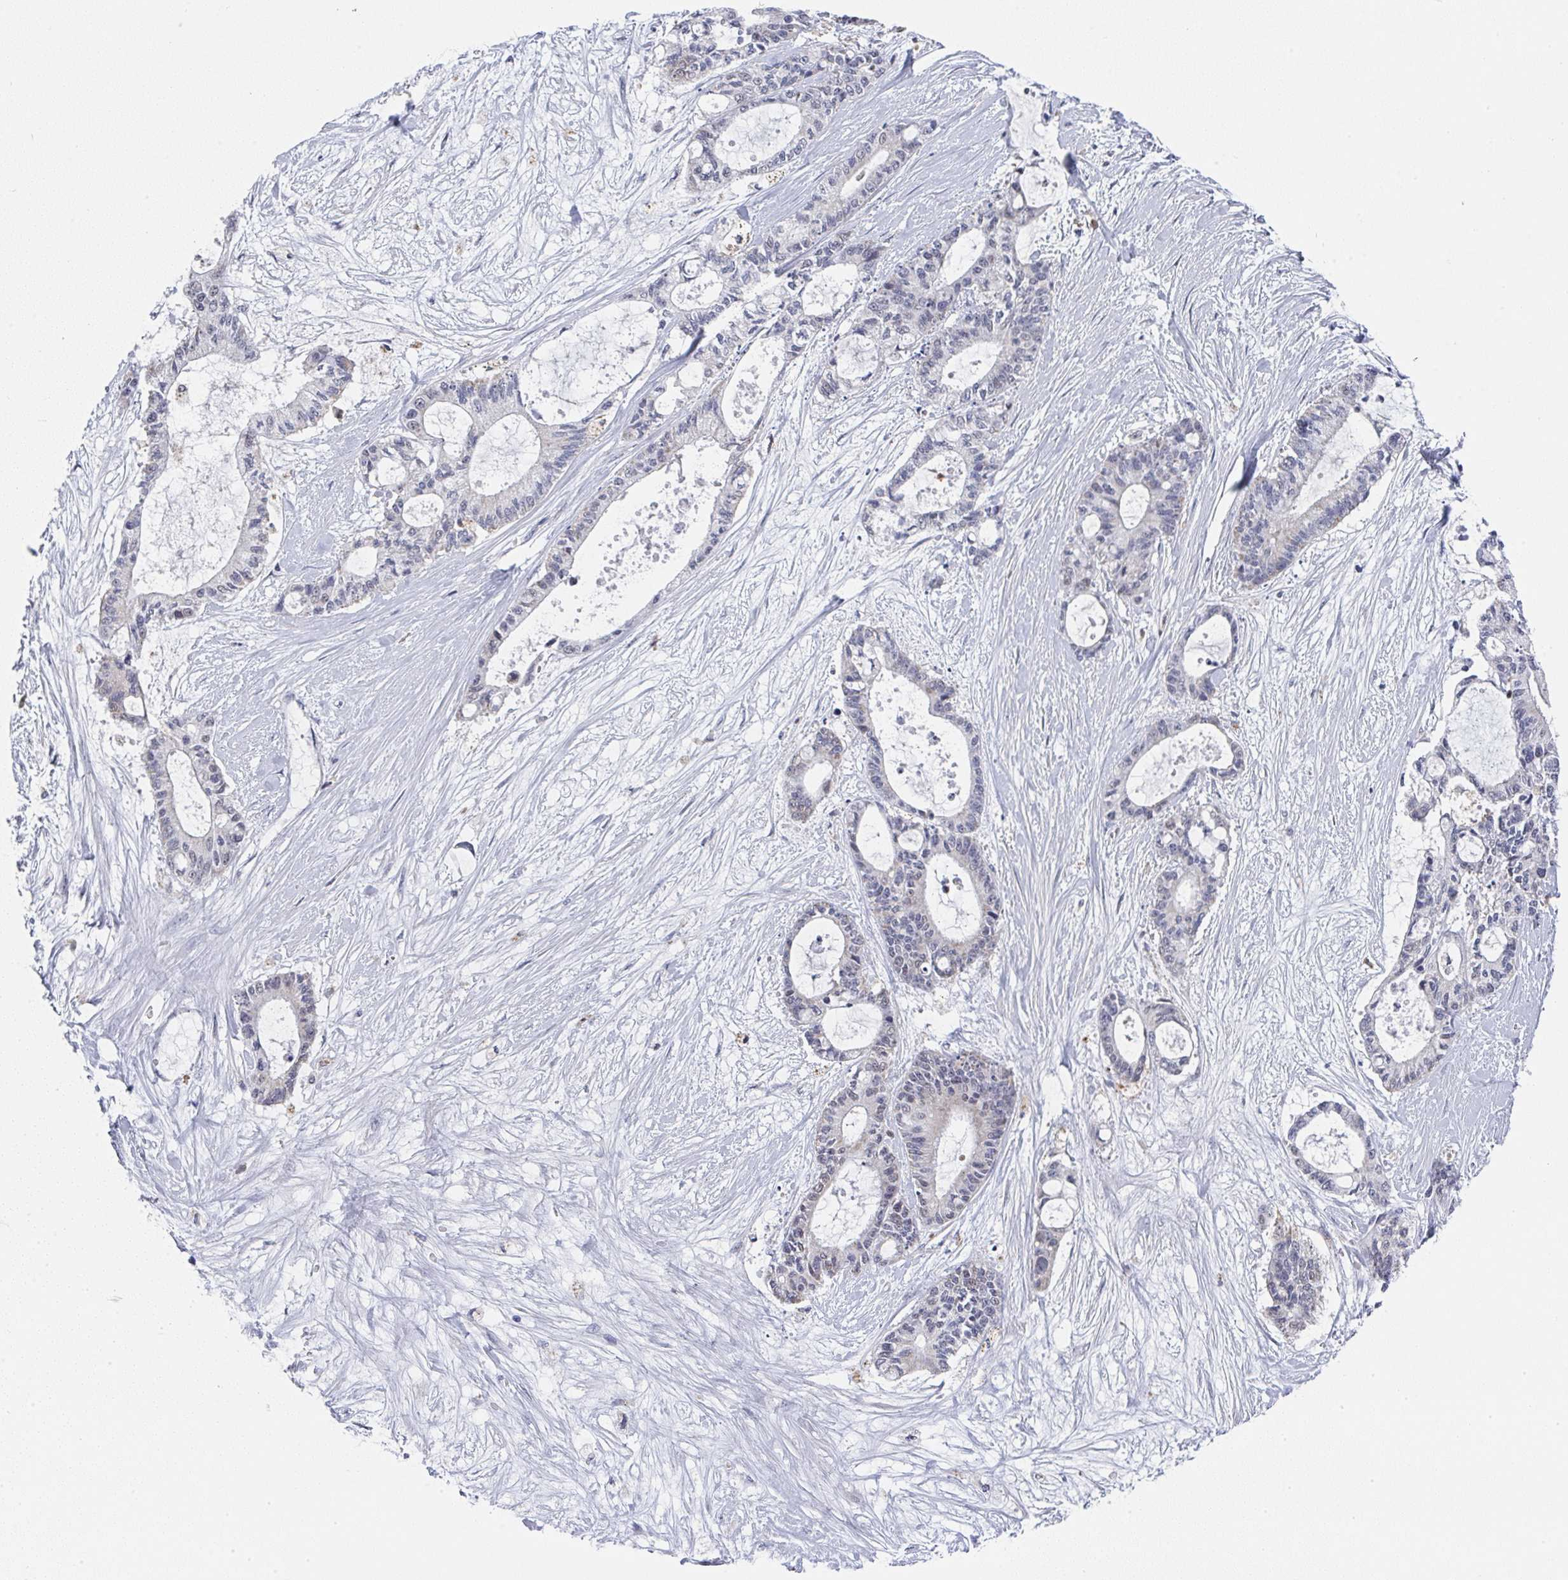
{"staining": {"intensity": "weak", "quantity": "<25%", "location": "cytoplasmic/membranous,nuclear"}, "tissue": "liver cancer", "cell_type": "Tumor cells", "image_type": "cancer", "snomed": [{"axis": "morphology", "description": "Normal tissue, NOS"}, {"axis": "morphology", "description": "Cholangiocarcinoma"}, {"axis": "topography", "description": "Liver"}, {"axis": "topography", "description": "Peripheral nerve tissue"}], "caption": "Tumor cells are negative for protein expression in human liver cancer (cholangiocarcinoma).", "gene": "NCF1", "patient": {"sex": "female", "age": 73}}